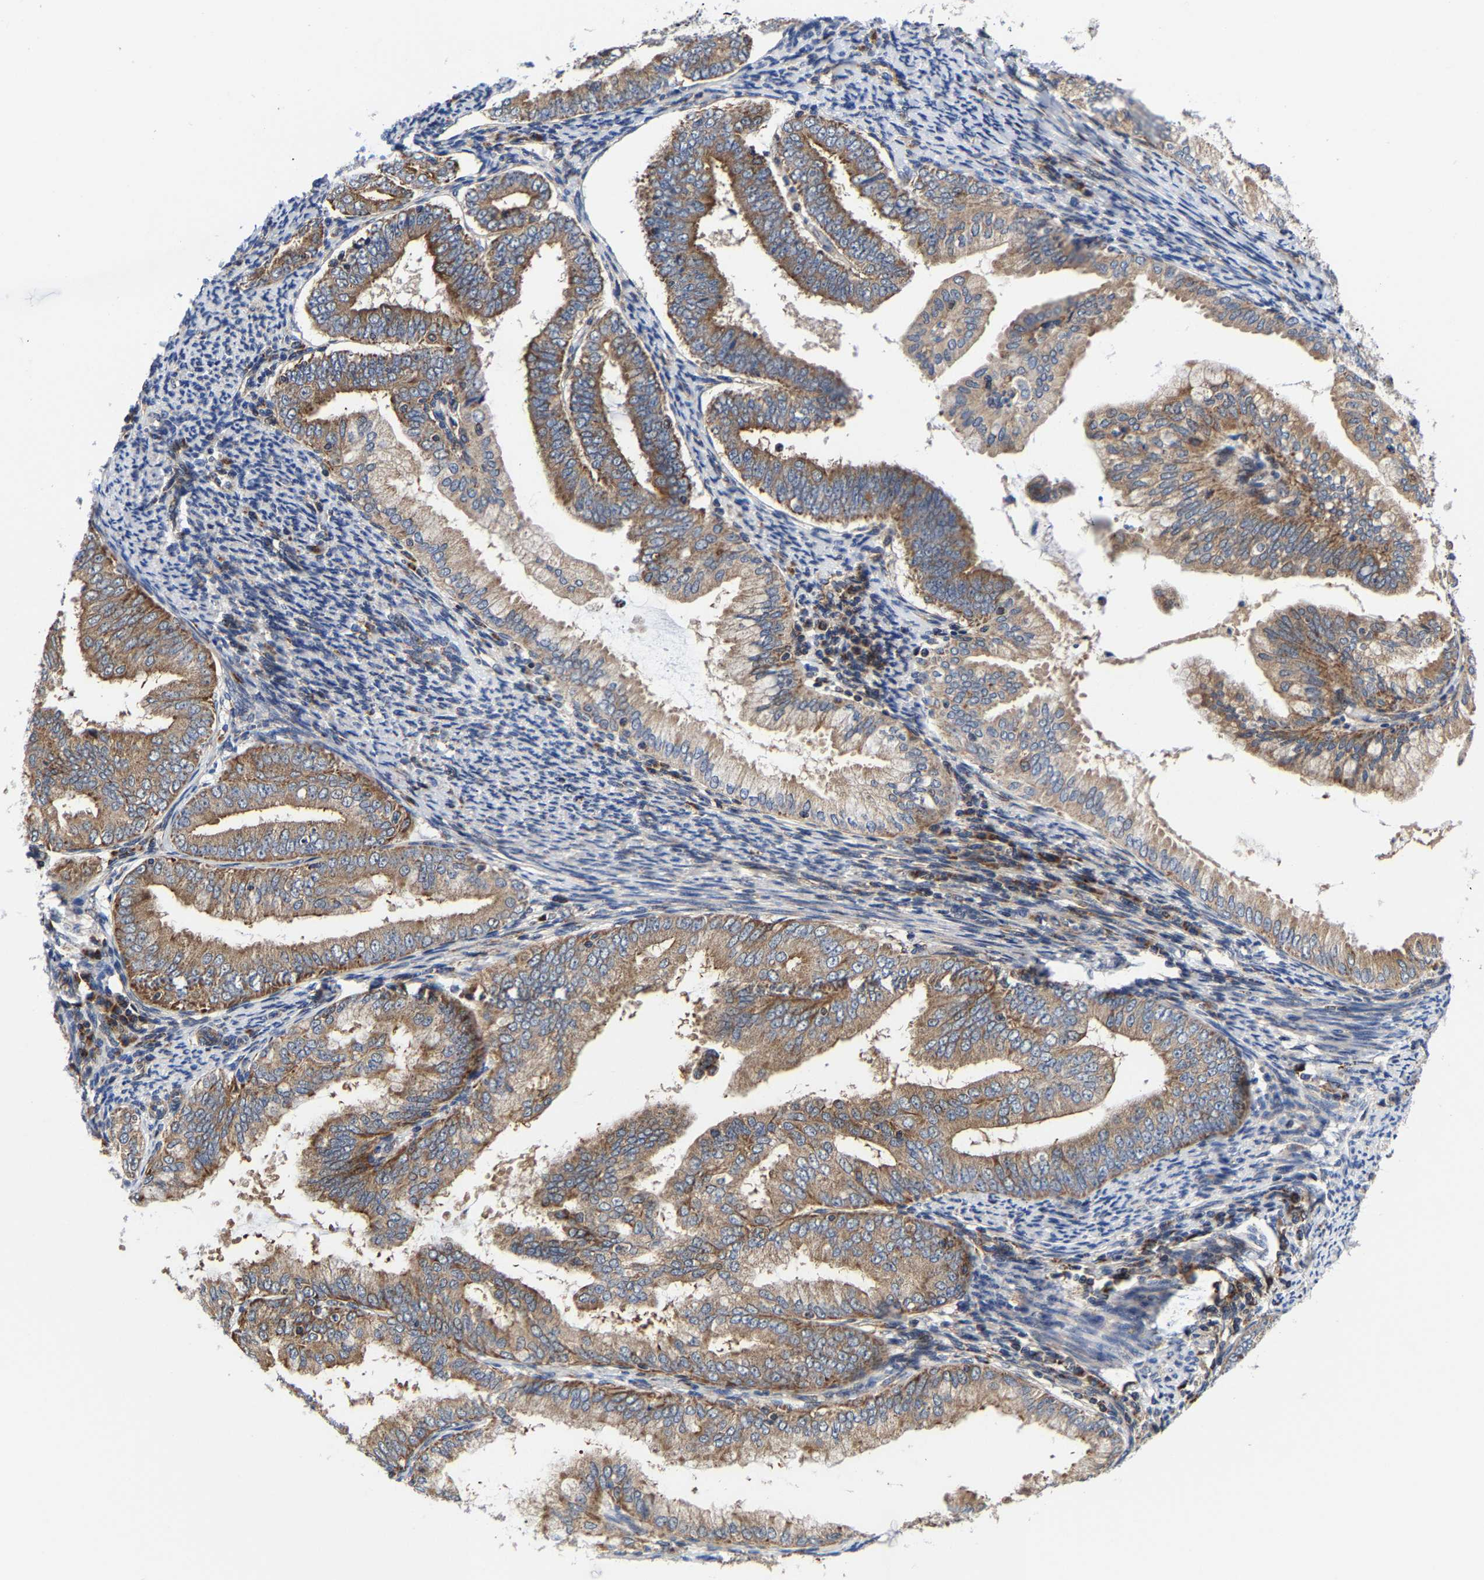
{"staining": {"intensity": "moderate", "quantity": ">75%", "location": "cytoplasmic/membranous"}, "tissue": "endometrial cancer", "cell_type": "Tumor cells", "image_type": "cancer", "snomed": [{"axis": "morphology", "description": "Adenocarcinoma, NOS"}, {"axis": "topography", "description": "Endometrium"}], "caption": "Protein expression analysis of endometrial adenocarcinoma exhibits moderate cytoplasmic/membranous expression in approximately >75% of tumor cells.", "gene": "PFKFB3", "patient": {"sex": "female", "age": 63}}